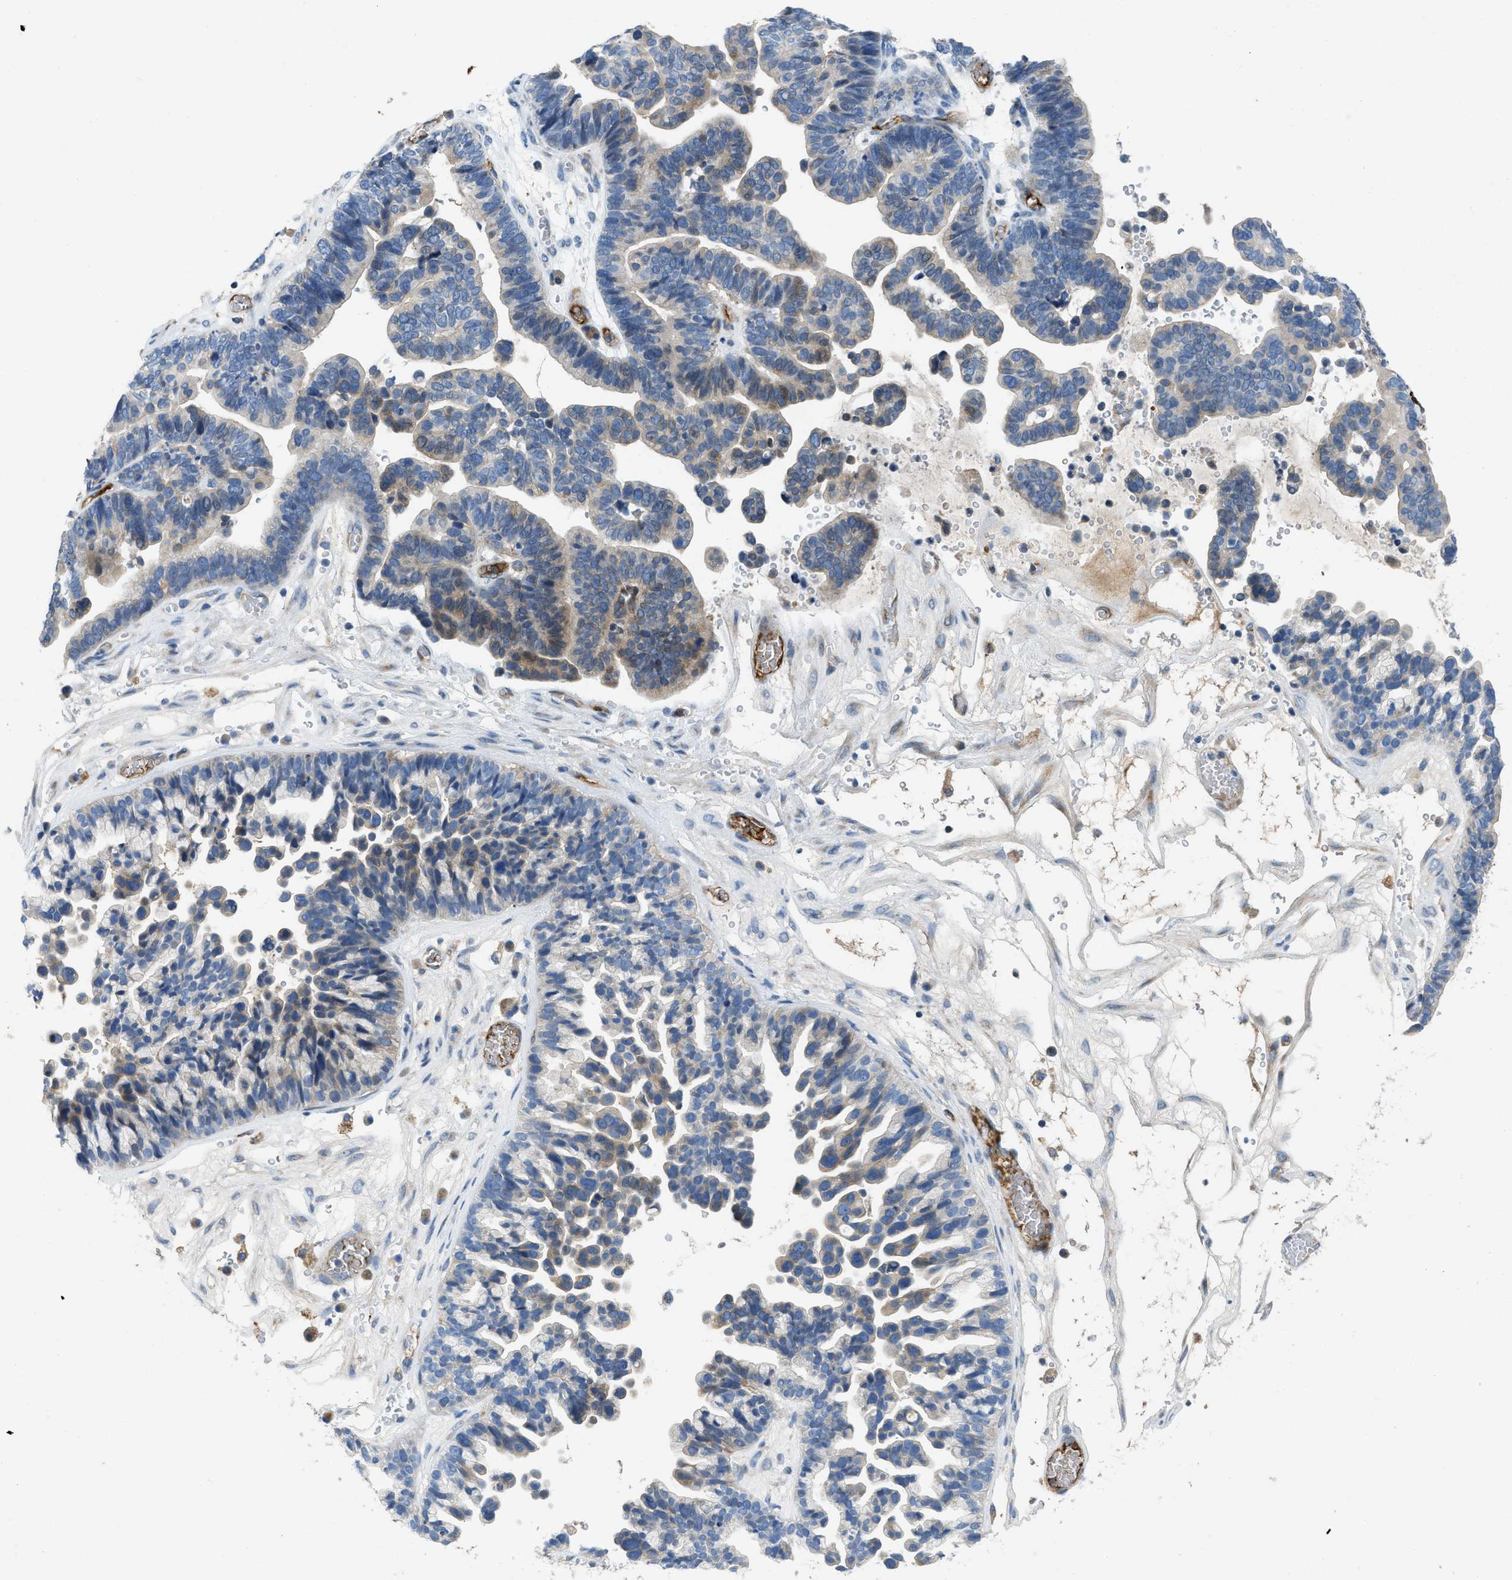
{"staining": {"intensity": "weak", "quantity": "25%-75%", "location": "cytoplasmic/membranous"}, "tissue": "ovarian cancer", "cell_type": "Tumor cells", "image_type": "cancer", "snomed": [{"axis": "morphology", "description": "Cystadenocarcinoma, serous, NOS"}, {"axis": "topography", "description": "Ovary"}], "caption": "Protein staining demonstrates weak cytoplasmic/membranous staining in approximately 25%-75% of tumor cells in ovarian cancer.", "gene": "GGCX", "patient": {"sex": "female", "age": 56}}